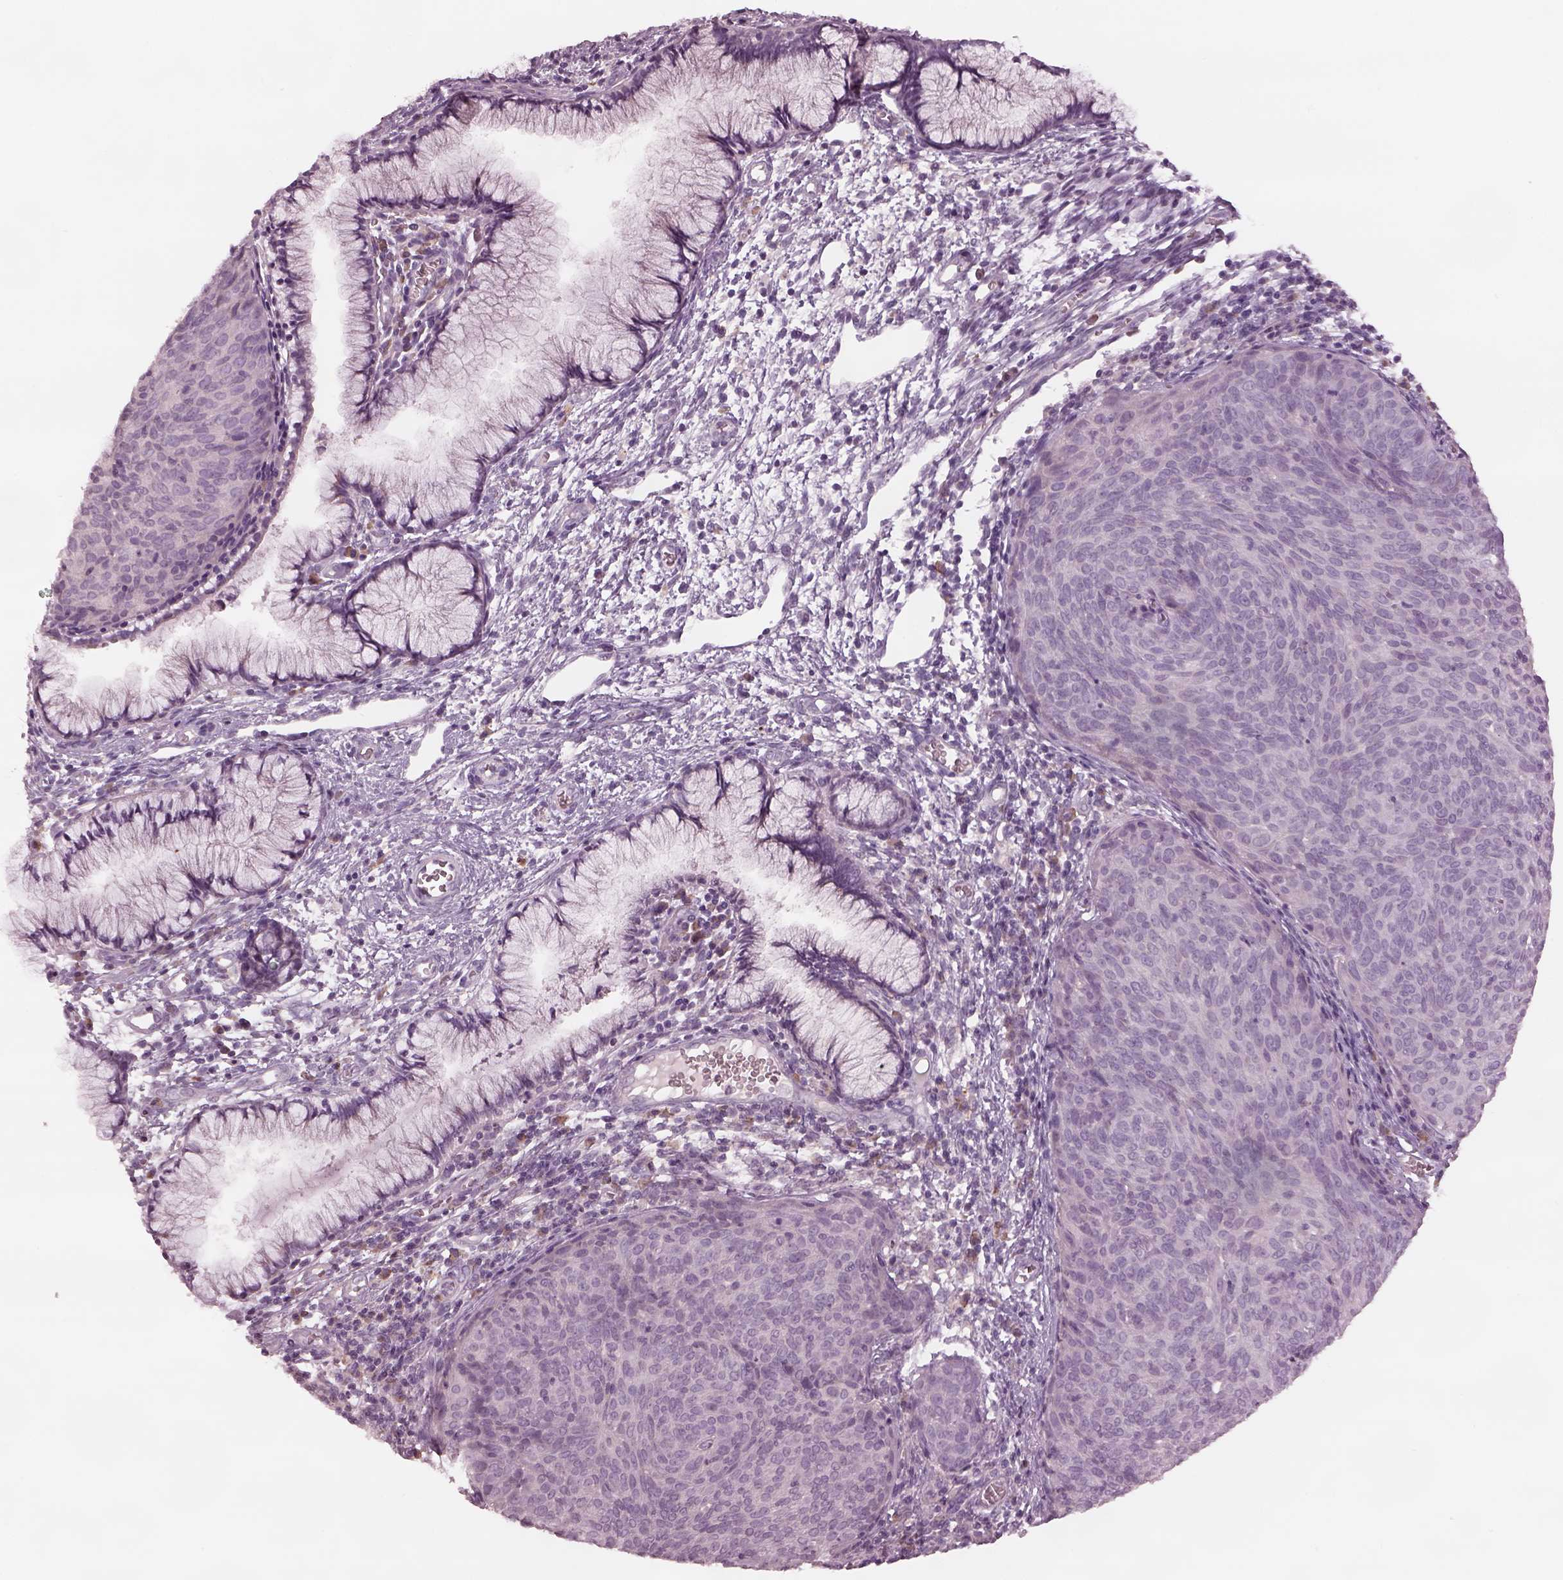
{"staining": {"intensity": "negative", "quantity": "none", "location": "none"}, "tissue": "cervical cancer", "cell_type": "Tumor cells", "image_type": "cancer", "snomed": [{"axis": "morphology", "description": "Squamous cell carcinoma, NOS"}, {"axis": "topography", "description": "Cervix"}], "caption": "Immunohistochemistry (IHC) photomicrograph of squamous cell carcinoma (cervical) stained for a protein (brown), which shows no staining in tumor cells. The staining is performed using DAB (3,3'-diaminobenzidine) brown chromogen with nuclei counter-stained in using hematoxylin.", "gene": "MIA", "patient": {"sex": "female", "age": 39}}